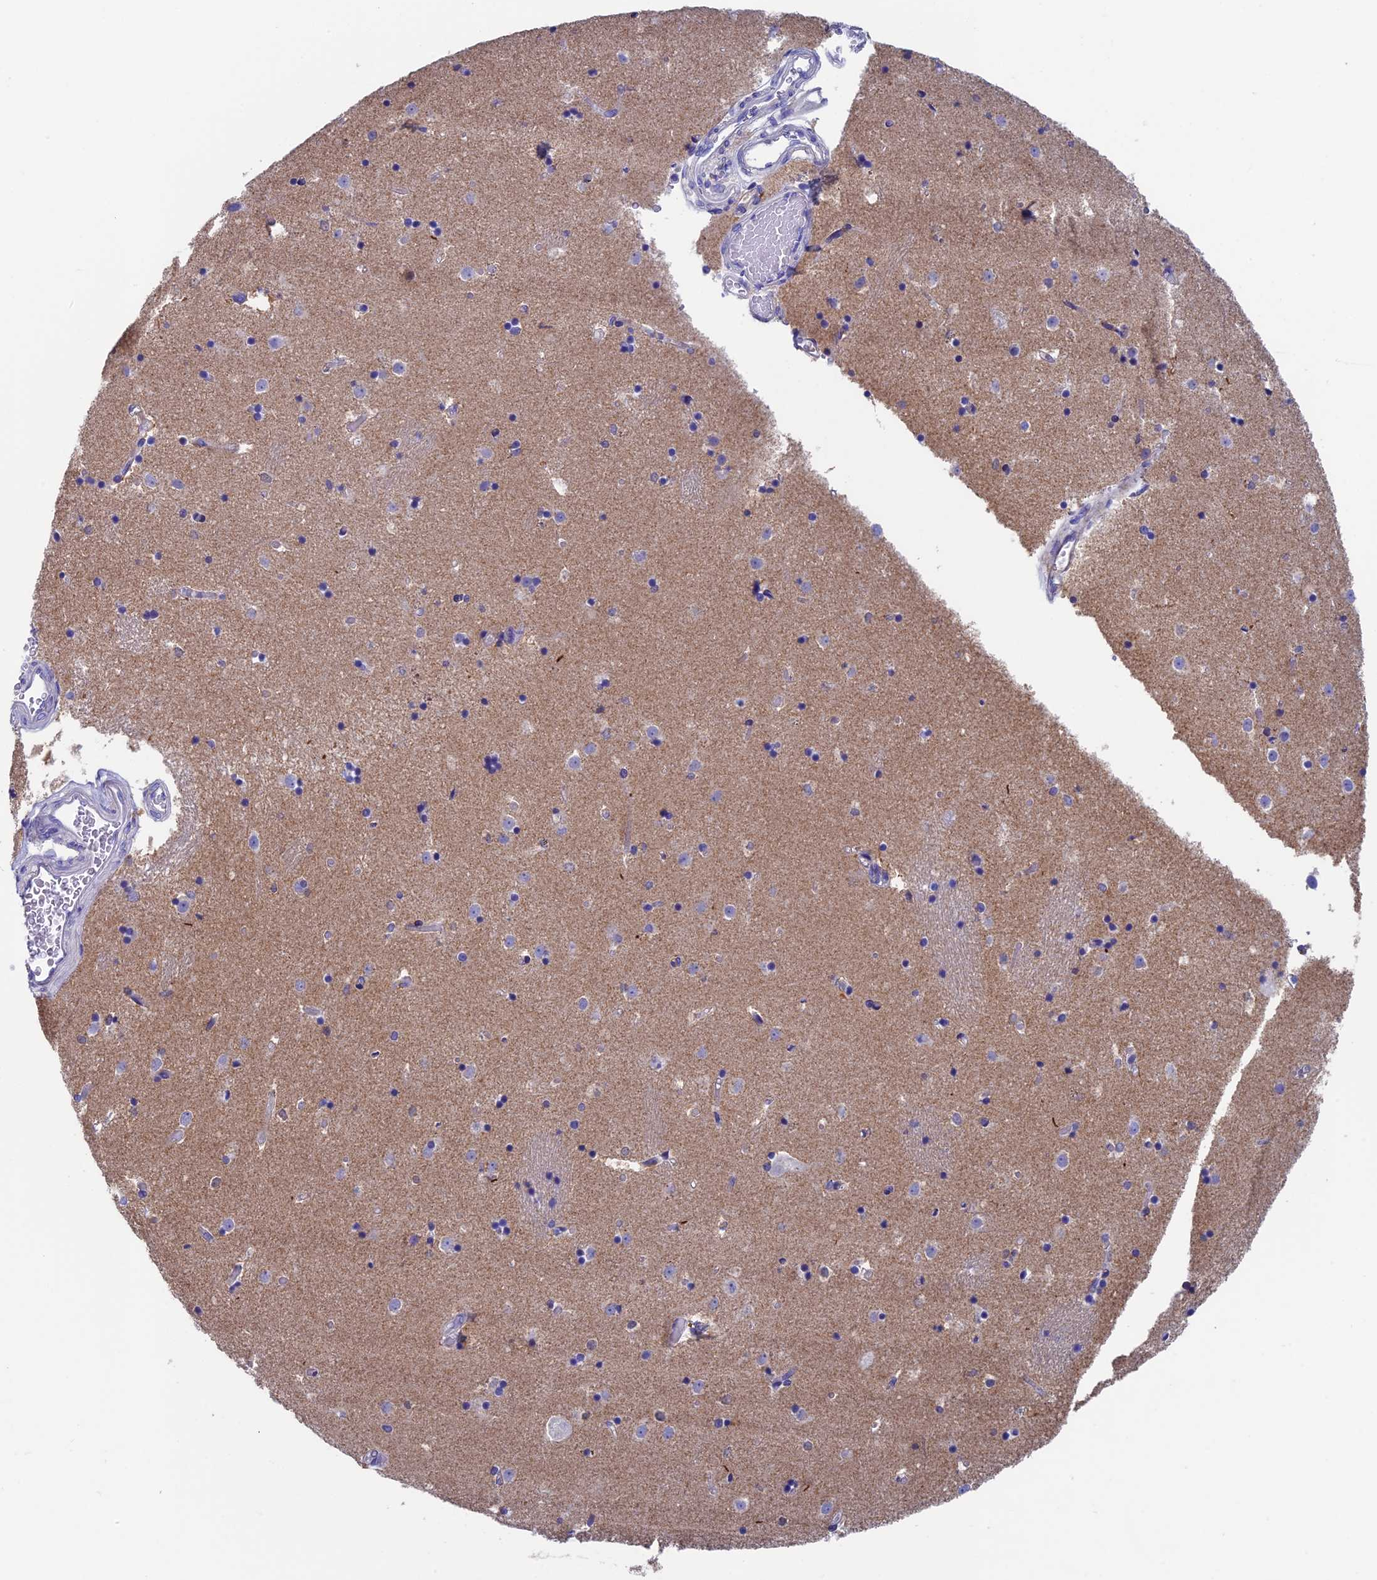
{"staining": {"intensity": "negative", "quantity": "none", "location": "none"}, "tissue": "caudate", "cell_type": "Glial cells", "image_type": "normal", "snomed": [{"axis": "morphology", "description": "Normal tissue, NOS"}, {"axis": "topography", "description": "Lateral ventricle wall"}], "caption": "A histopathology image of caudate stained for a protein displays no brown staining in glial cells. (DAB IHC visualized using brightfield microscopy, high magnification).", "gene": "SEPTIN1", "patient": {"sex": "female", "age": 52}}